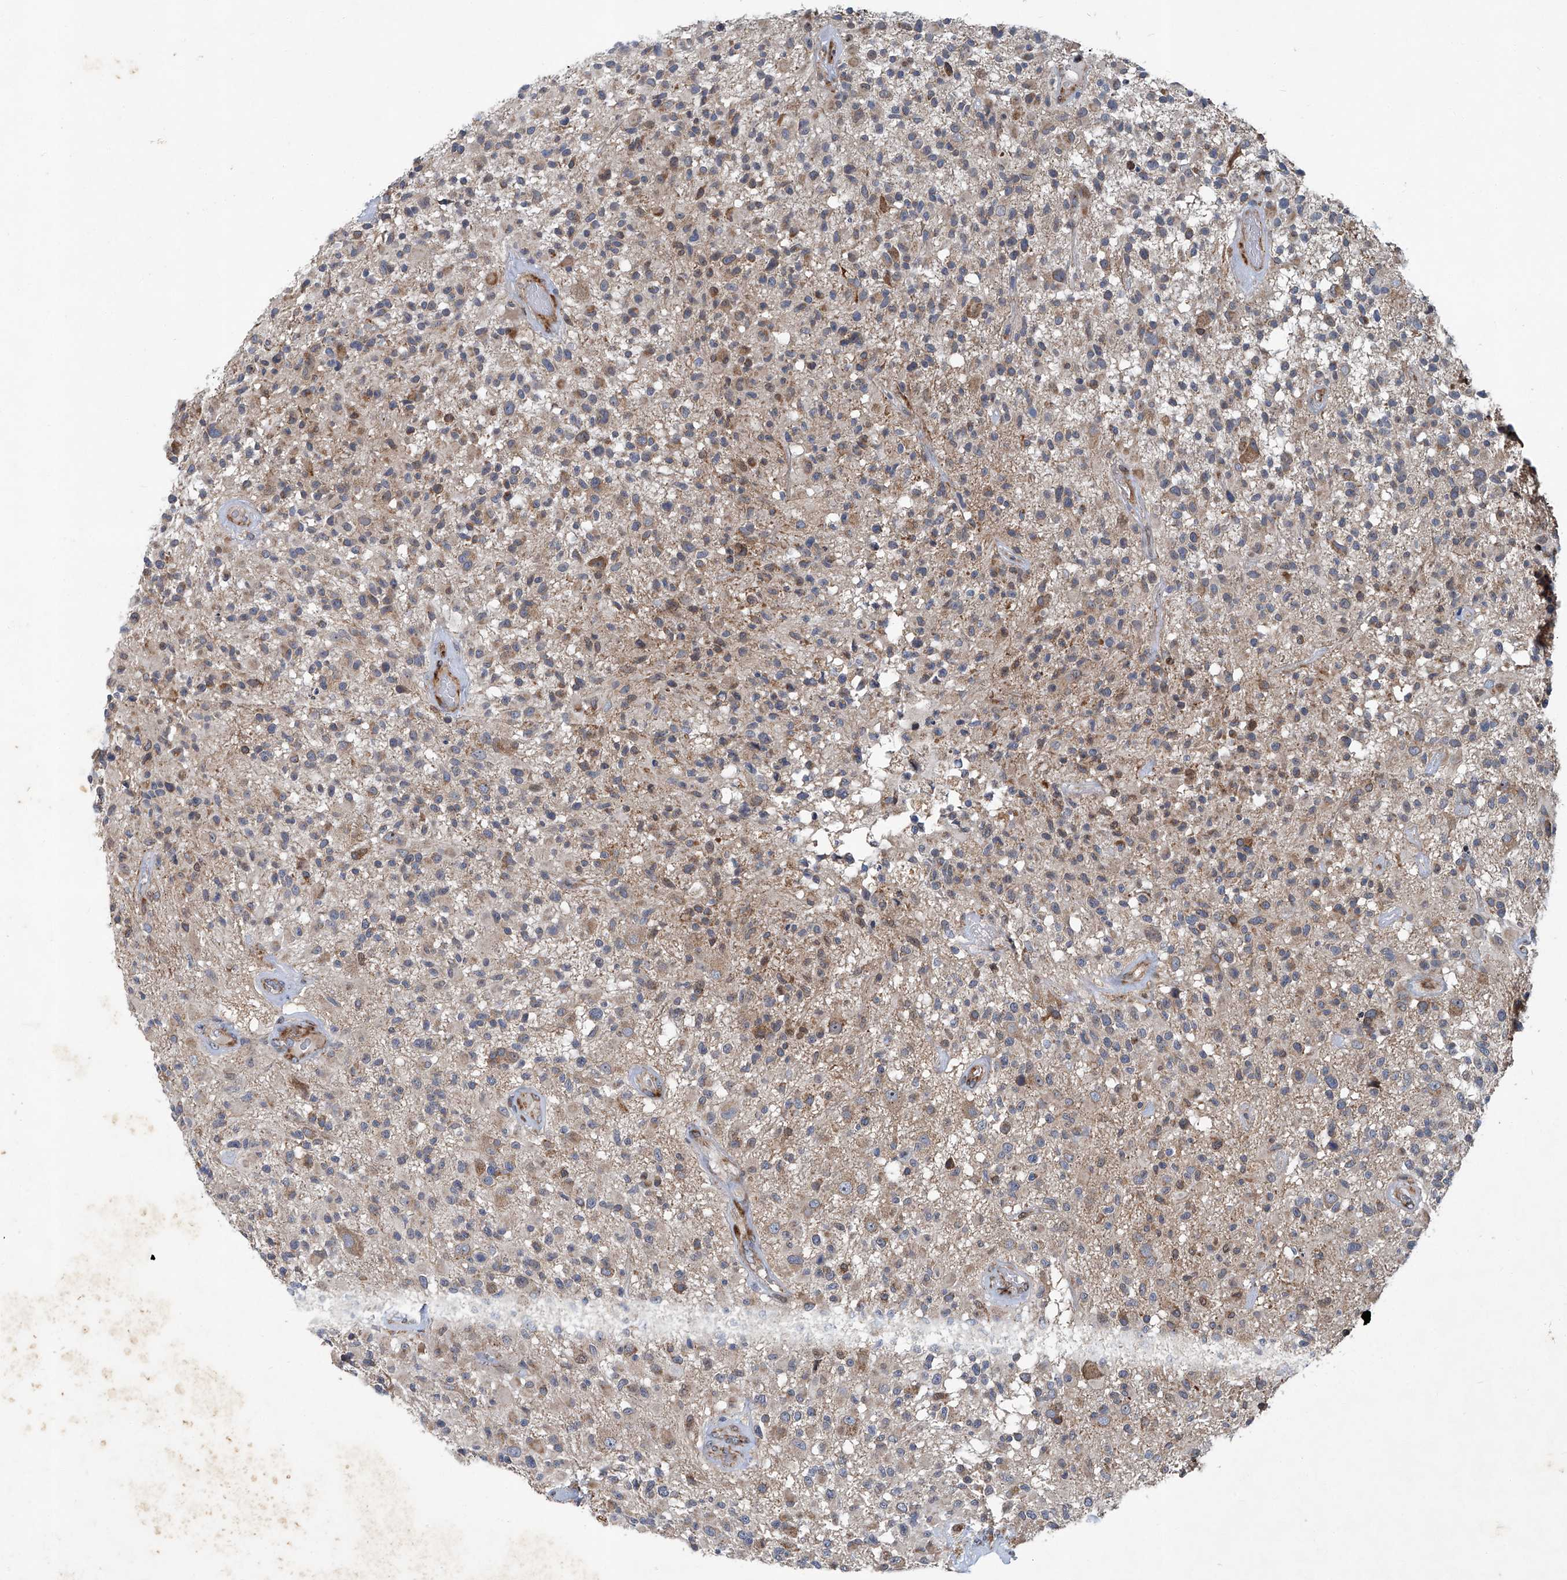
{"staining": {"intensity": "weak", "quantity": ">75%", "location": "cytoplasmic/membranous"}, "tissue": "glioma", "cell_type": "Tumor cells", "image_type": "cancer", "snomed": [{"axis": "morphology", "description": "Glioma, malignant, High grade"}, {"axis": "morphology", "description": "Glioblastoma, NOS"}, {"axis": "topography", "description": "Brain"}], "caption": "Immunohistochemistry (IHC) of malignant high-grade glioma demonstrates low levels of weak cytoplasmic/membranous positivity in about >75% of tumor cells.", "gene": "GPR132", "patient": {"sex": "male", "age": 60}}